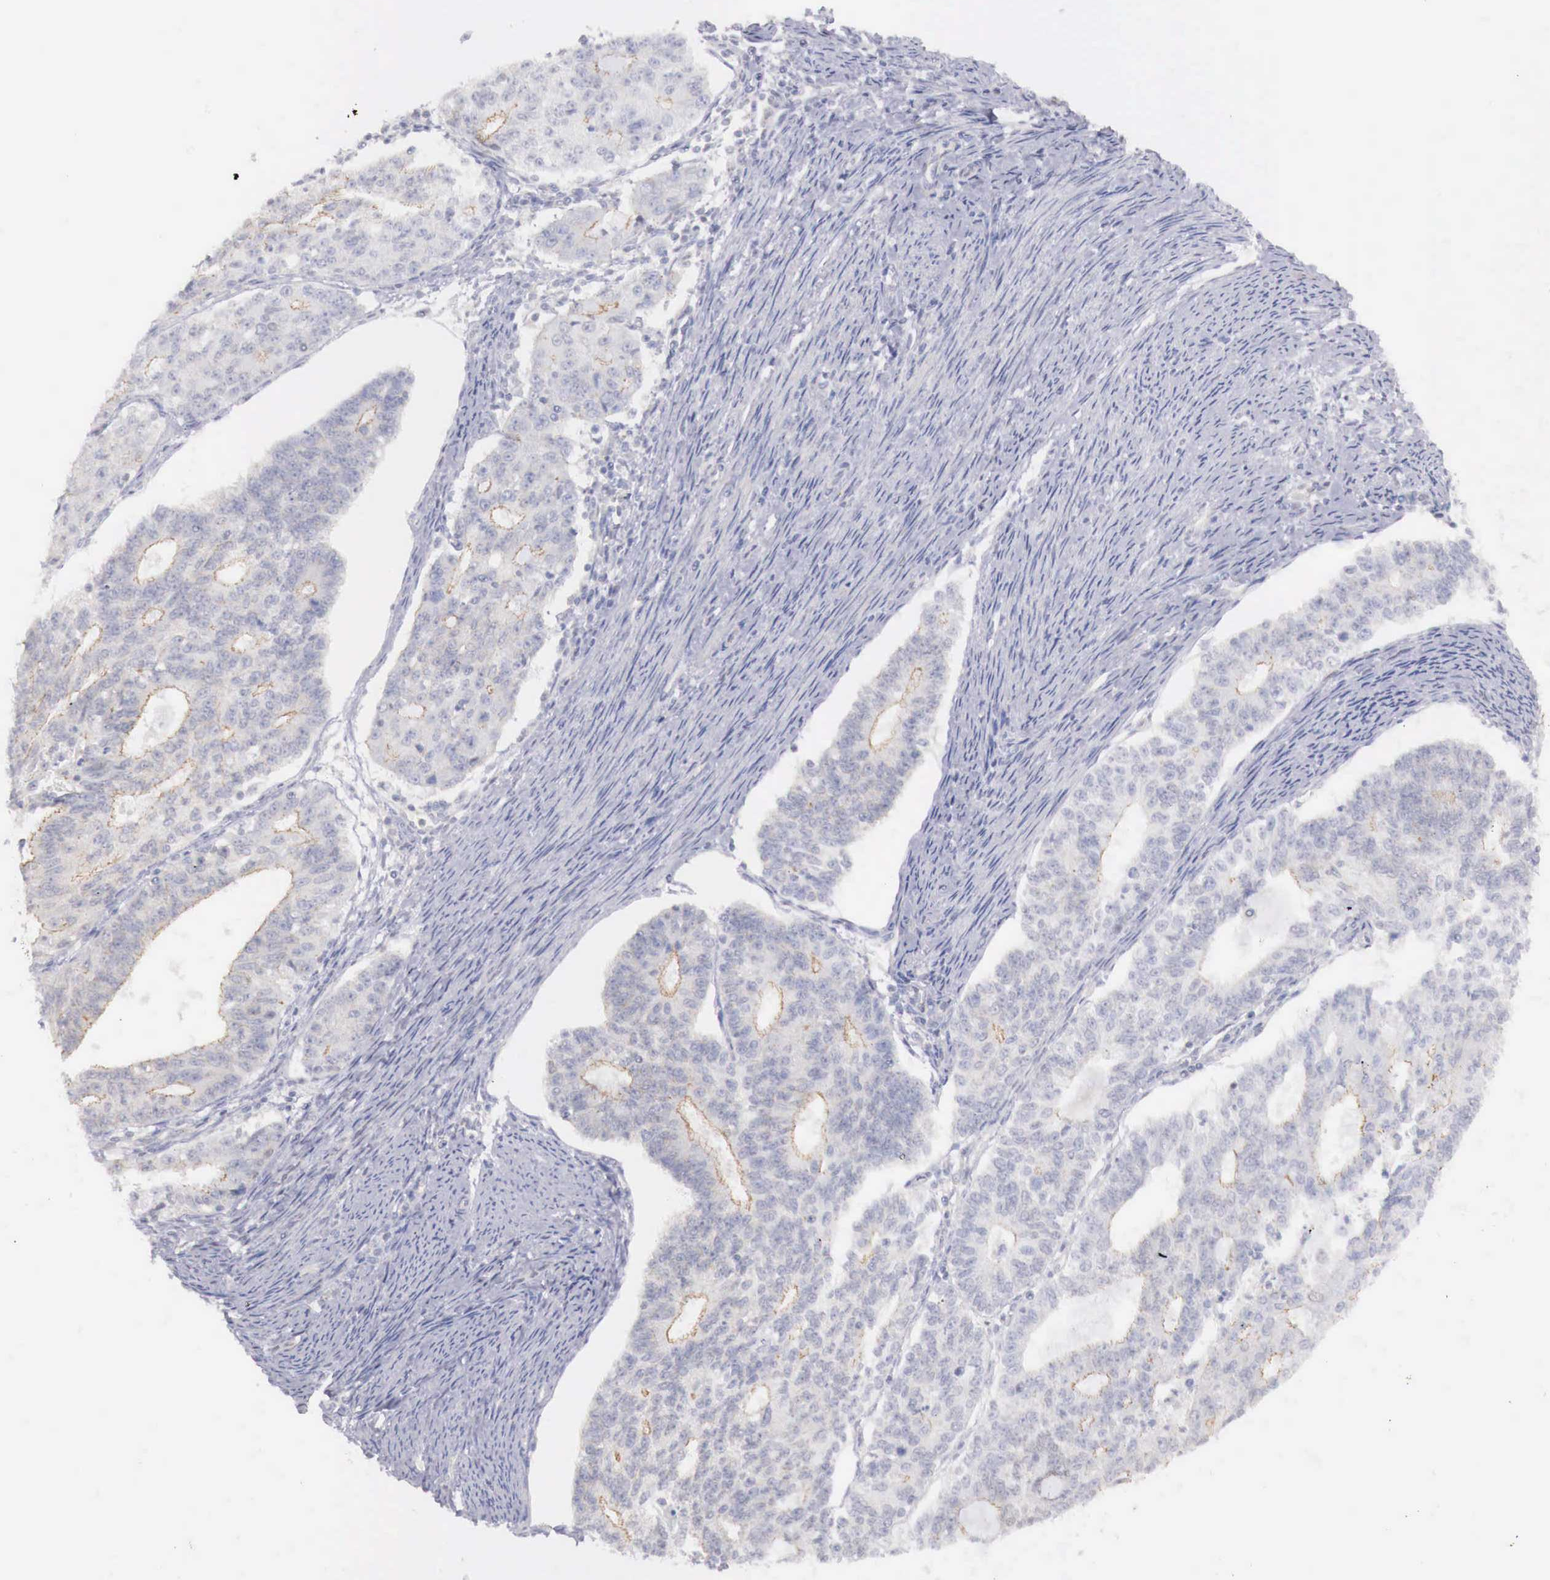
{"staining": {"intensity": "negative", "quantity": "none", "location": "none"}, "tissue": "endometrial cancer", "cell_type": "Tumor cells", "image_type": "cancer", "snomed": [{"axis": "morphology", "description": "Adenocarcinoma, NOS"}, {"axis": "topography", "description": "Endometrium"}], "caption": "Immunohistochemistry (IHC) micrograph of neoplastic tissue: human adenocarcinoma (endometrial) stained with DAB demonstrates no significant protein staining in tumor cells.", "gene": "TRIM13", "patient": {"sex": "female", "age": 56}}